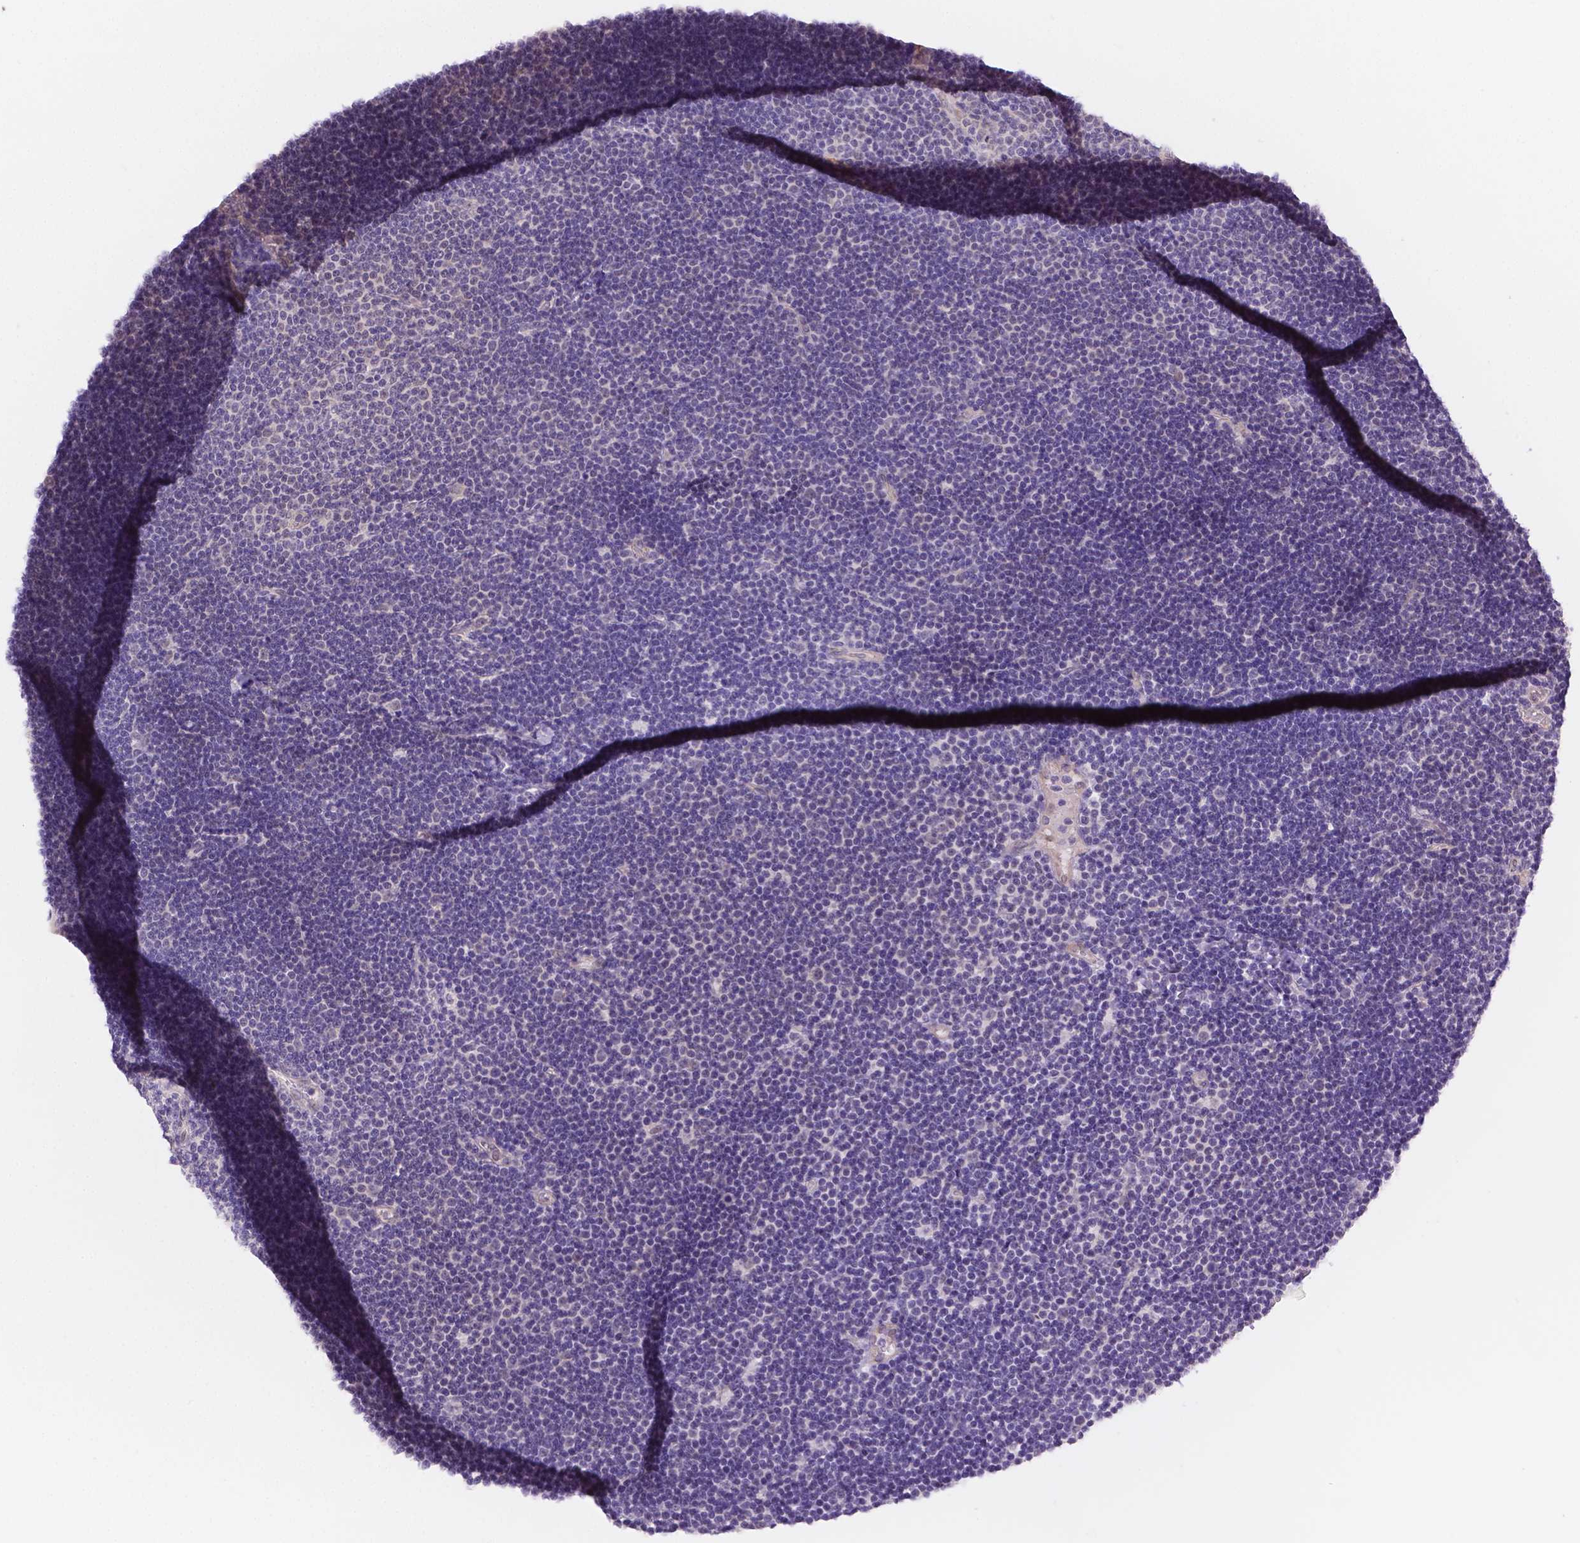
{"staining": {"intensity": "negative", "quantity": "none", "location": "none"}, "tissue": "lymphoma", "cell_type": "Tumor cells", "image_type": "cancer", "snomed": [{"axis": "morphology", "description": "Malignant lymphoma, non-Hodgkin's type, Low grade"}, {"axis": "topography", "description": "Brain"}], "caption": "Human lymphoma stained for a protein using immunohistochemistry displays no positivity in tumor cells.", "gene": "NXPE2", "patient": {"sex": "female", "age": 66}}